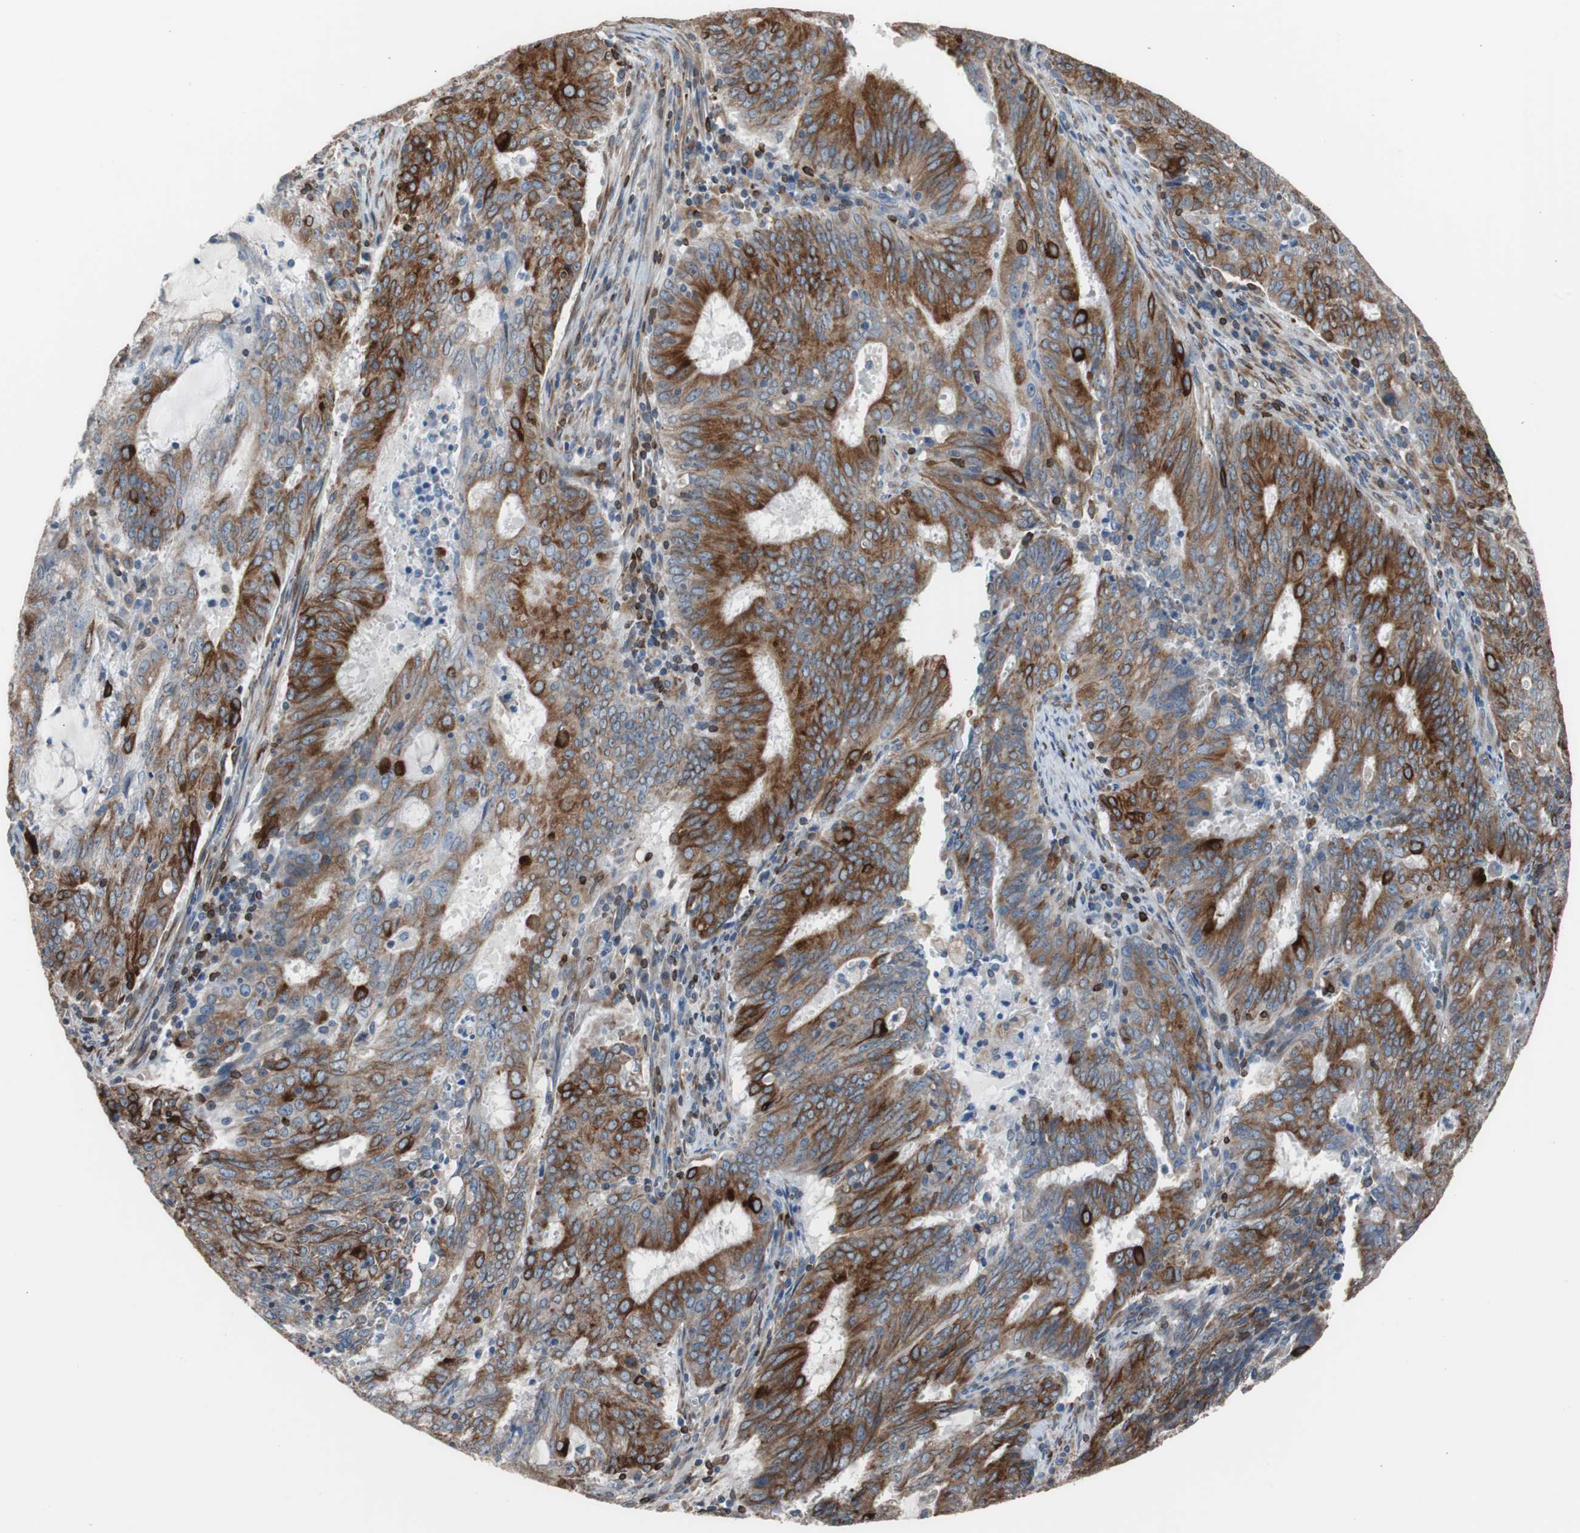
{"staining": {"intensity": "strong", "quantity": ">75%", "location": "cytoplasmic/membranous"}, "tissue": "cervical cancer", "cell_type": "Tumor cells", "image_type": "cancer", "snomed": [{"axis": "morphology", "description": "Adenocarcinoma, NOS"}, {"axis": "topography", "description": "Cervix"}], "caption": "A brown stain shows strong cytoplasmic/membranous staining of a protein in cervical cancer (adenocarcinoma) tumor cells.", "gene": "PBXIP1", "patient": {"sex": "female", "age": 44}}